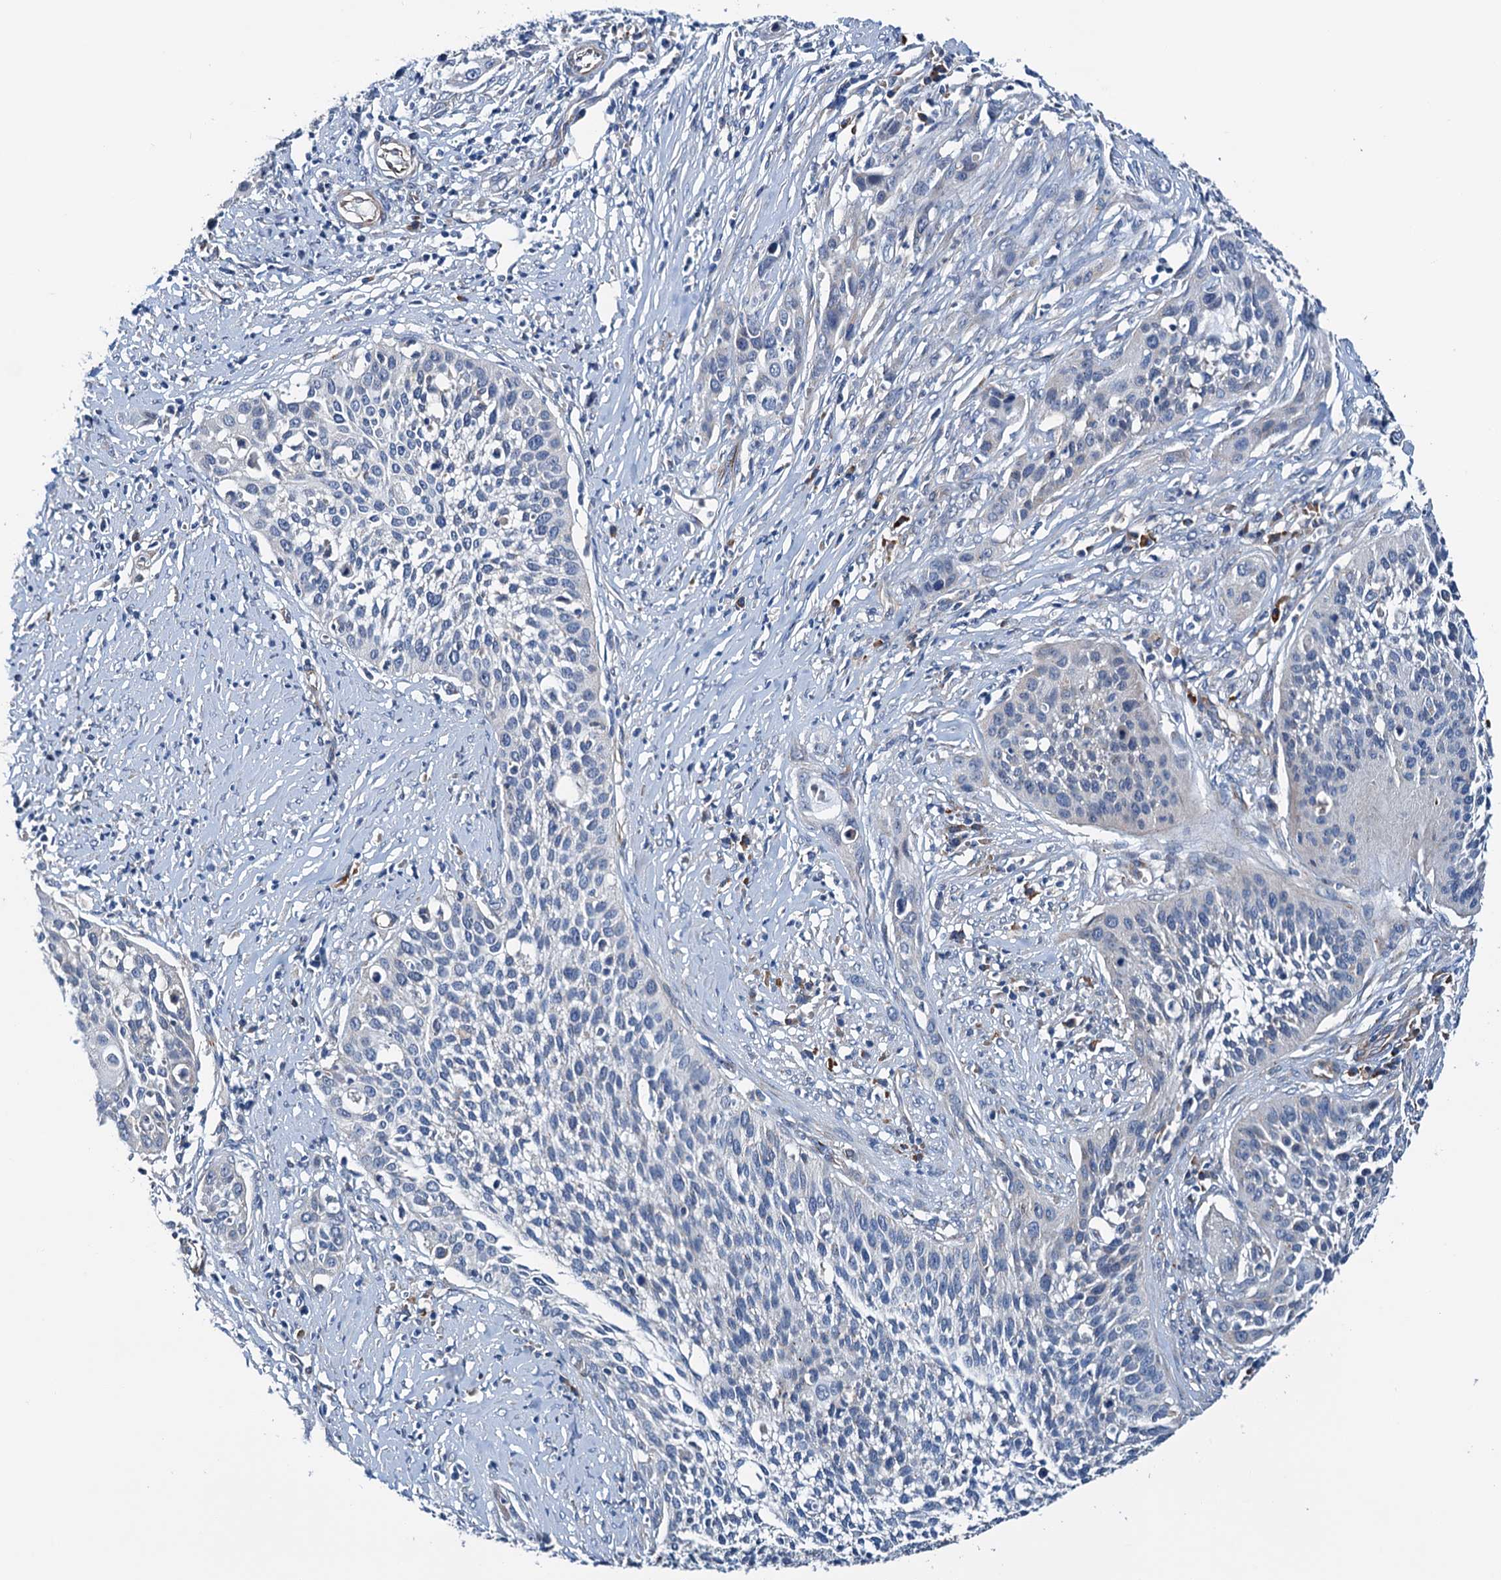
{"staining": {"intensity": "negative", "quantity": "none", "location": "none"}, "tissue": "cervical cancer", "cell_type": "Tumor cells", "image_type": "cancer", "snomed": [{"axis": "morphology", "description": "Squamous cell carcinoma, NOS"}, {"axis": "topography", "description": "Cervix"}], "caption": "Tumor cells are negative for protein expression in human cervical cancer (squamous cell carcinoma). The staining was performed using DAB (3,3'-diaminobenzidine) to visualize the protein expression in brown, while the nuclei were stained in blue with hematoxylin (Magnification: 20x).", "gene": "ELAC1", "patient": {"sex": "female", "age": 34}}